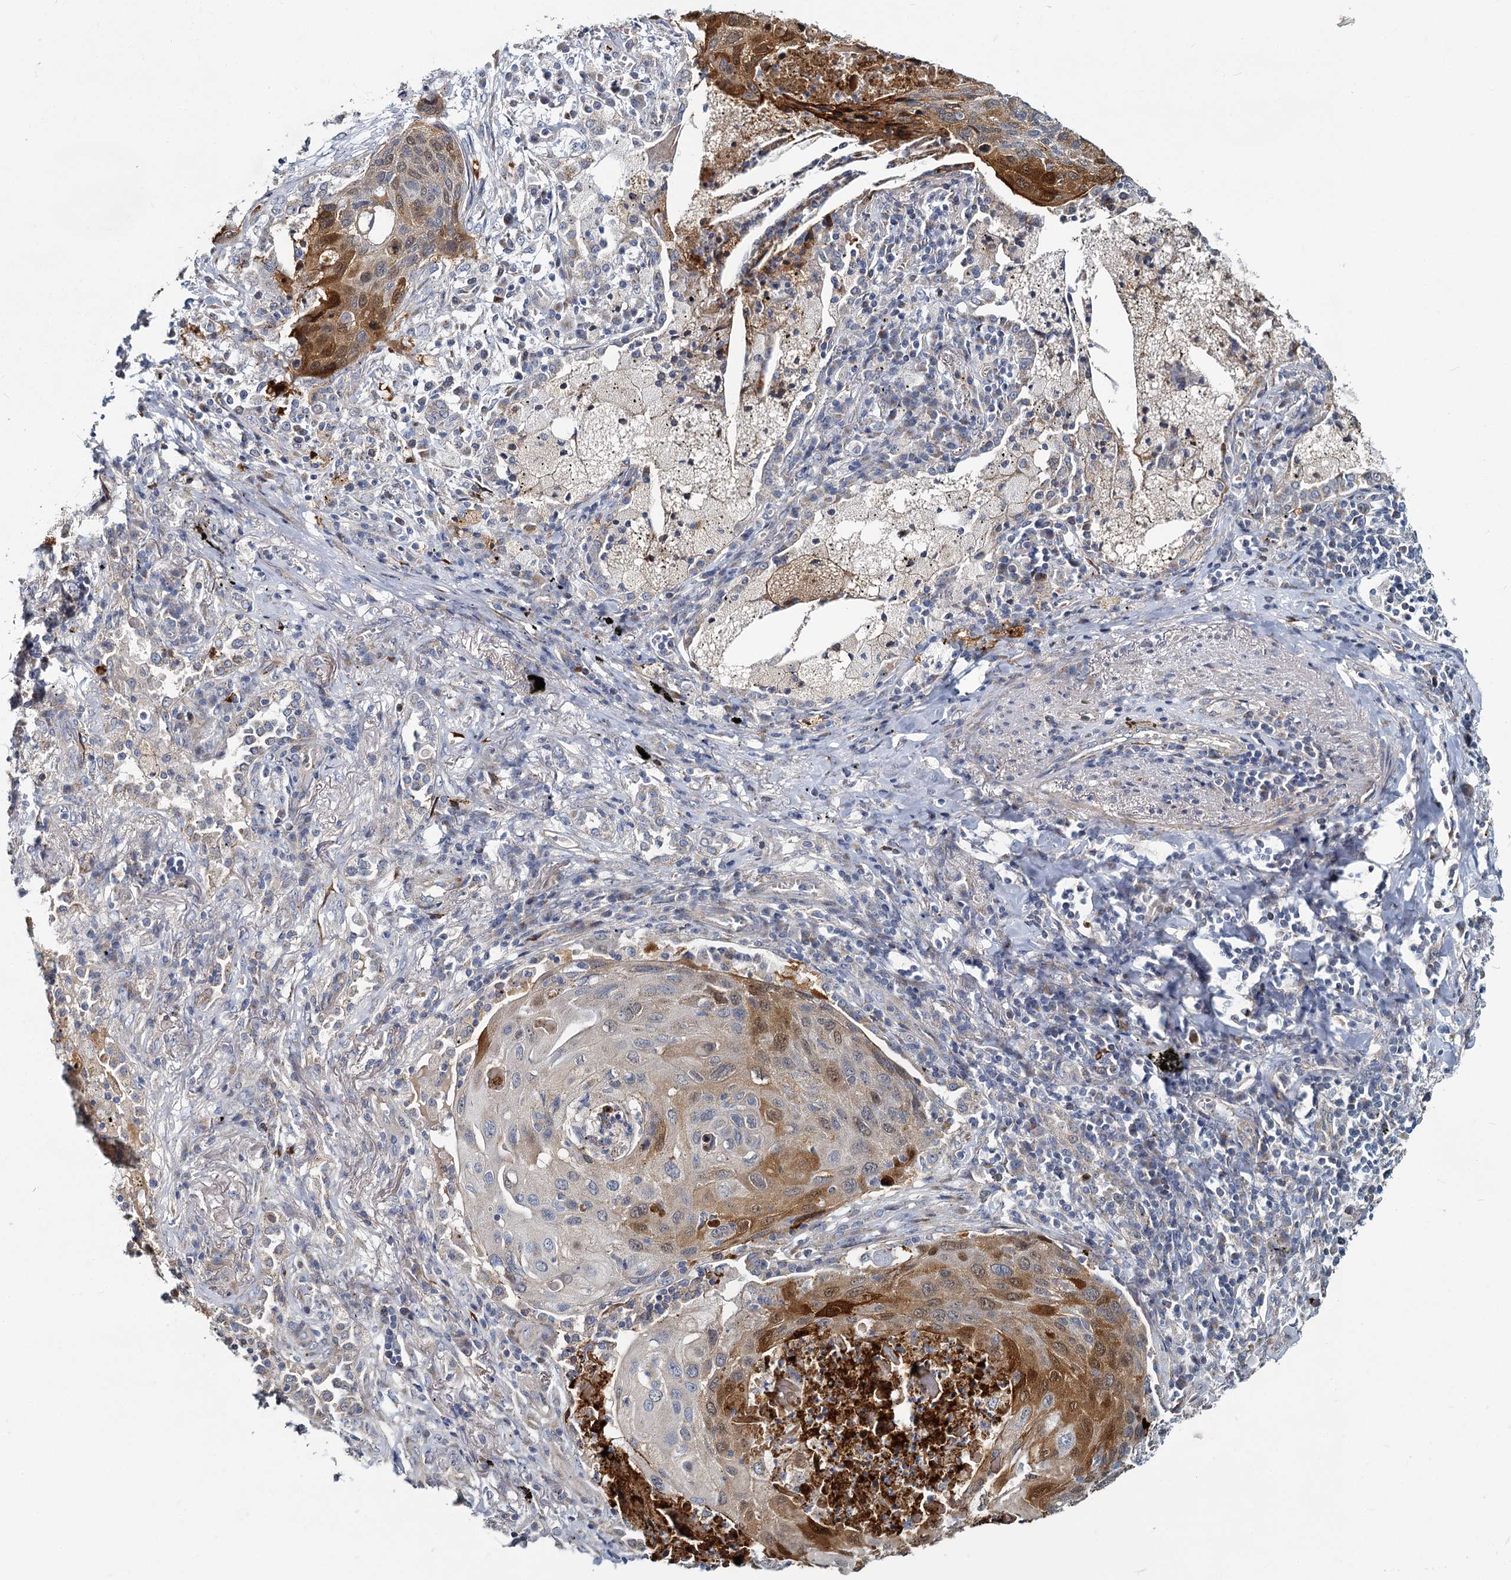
{"staining": {"intensity": "strong", "quantity": "<25%", "location": "cytoplasmic/membranous,nuclear"}, "tissue": "lung cancer", "cell_type": "Tumor cells", "image_type": "cancer", "snomed": [{"axis": "morphology", "description": "Squamous cell carcinoma, NOS"}, {"axis": "topography", "description": "Lung"}], "caption": "A medium amount of strong cytoplasmic/membranous and nuclear positivity is seen in approximately <25% of tumor cells in squamous cell carcinoma (lung) tissue. (IHC, brightfield microscopy, high magnification).", "gene": "DCUN1D2", "patient": {"sex": "female", "age": 63}}